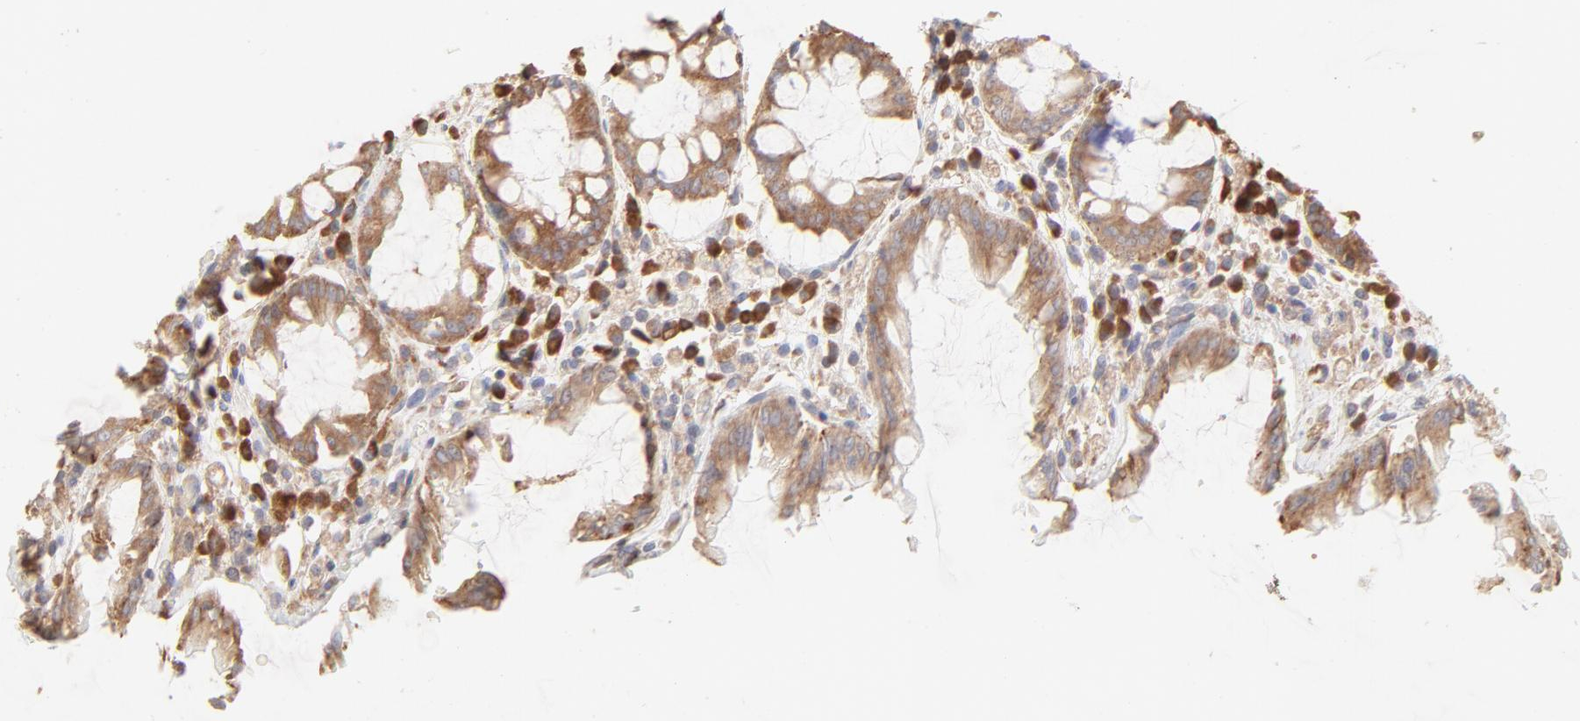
{"staining": {"intensity": "moderate", "quantity": ">75%", "location": "cytoplasmic/membranous"}, "tissue": "rectum", "cell_type": "Glandular cells", "image_type": "normal", "snomed": [{"axis": "morphology", "description": "Normal tissue, NOS"}, {"axis": "topography", "description": "Rectum"}], "caption": "Rectum stained with a brown dye displays moderate cytoplasmic/membranous positive positivity in about >75% of glandular cells.", "gene": "RPS21", "patient": {"sex": "female", "age": 46}}